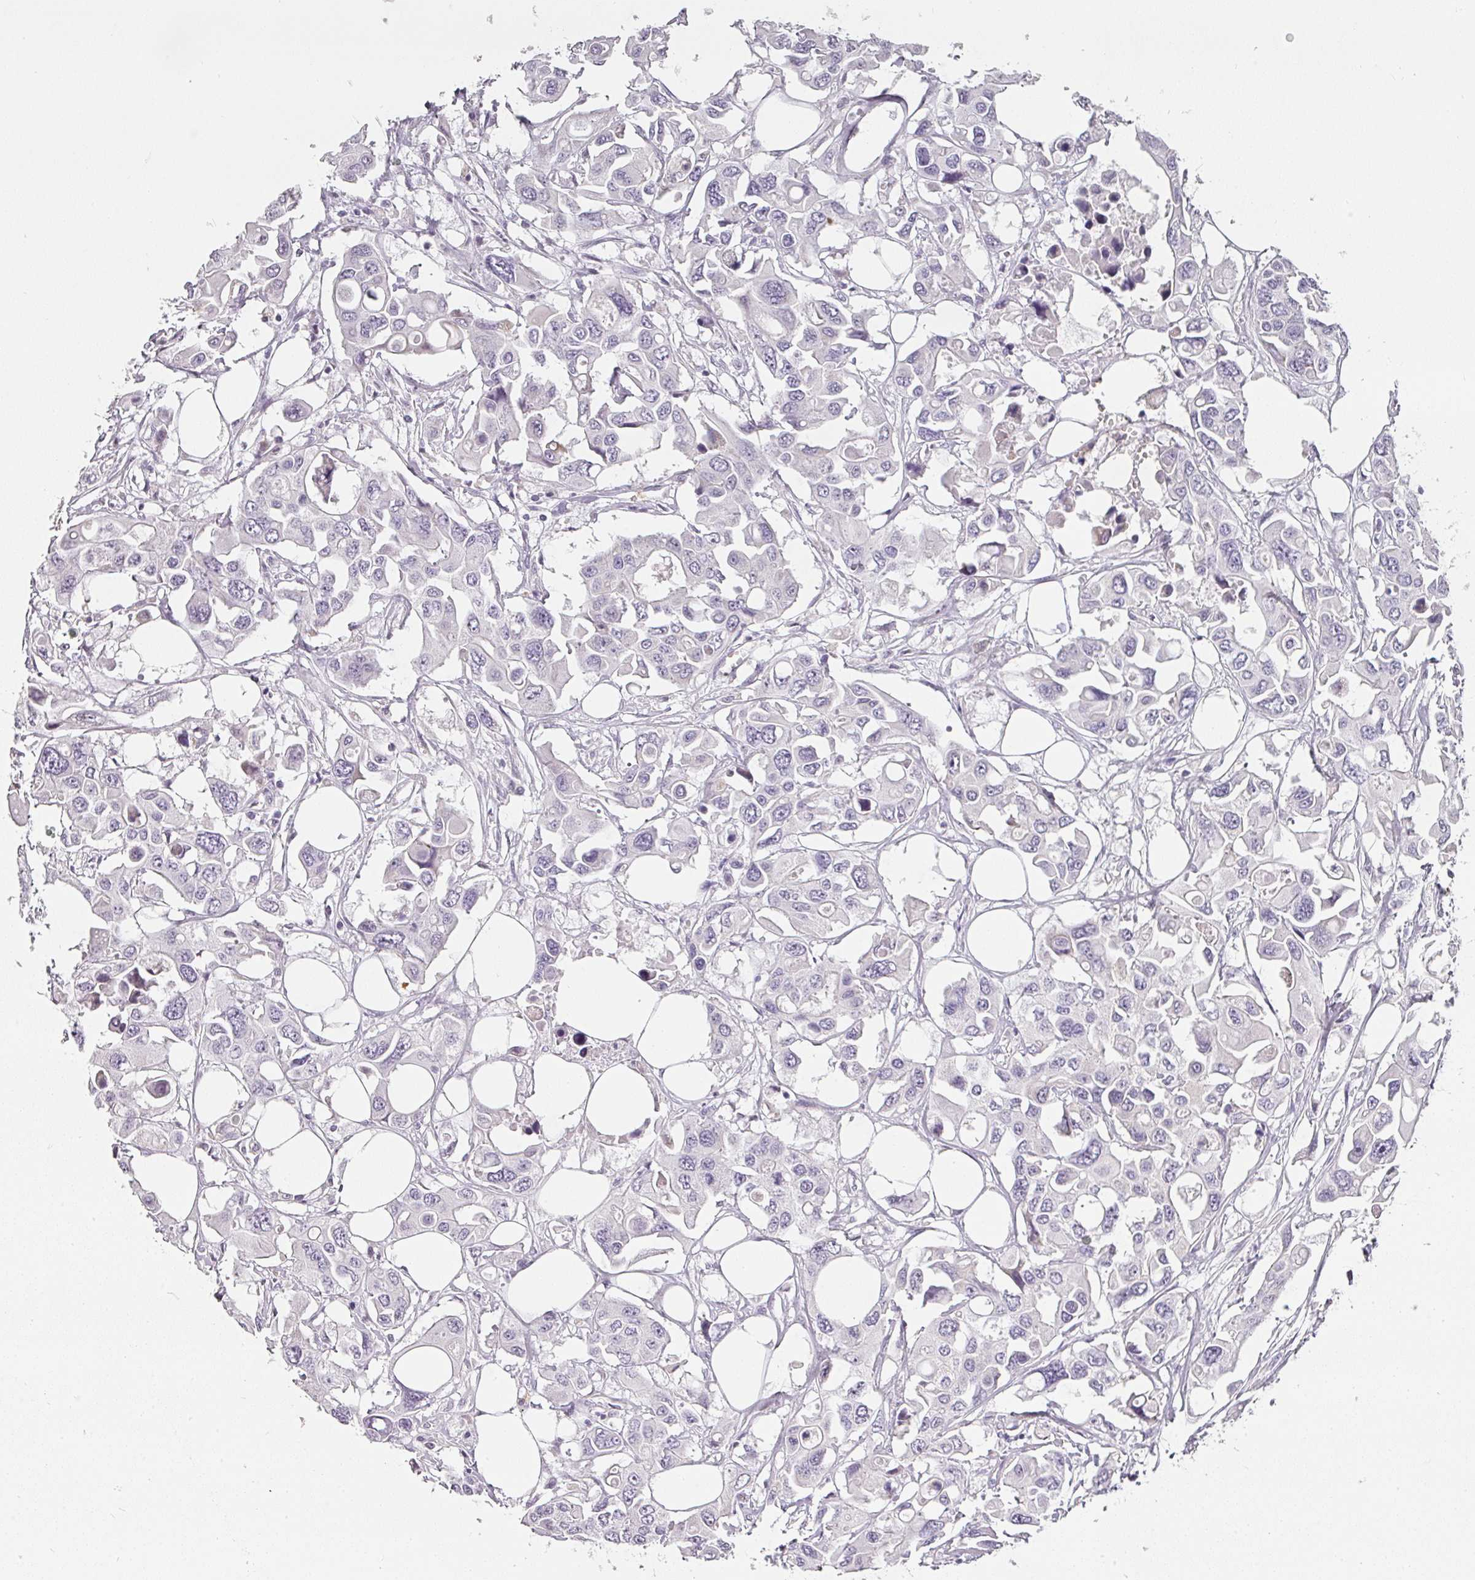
{"staining": {"intensity": "negative", "quantity": "none", "location": "none"}, "tissue": "colorectal cancer", "cell_type": "Tumor cells", "image_type": "cancer", "snomed": [{"axis": "morphology", "description": "Adenocarcinoma, NOS"}, {"axis": "topography", "description": "Colon"}], "caption": "A high-resolution photomicrograph shows immunohistochemistry (IHC) staining of colorectal cancer, which exhibits no significant positivity in tumor cells.", "gene": "CAMP", "patient": {"sex": "male", "age": 77}}